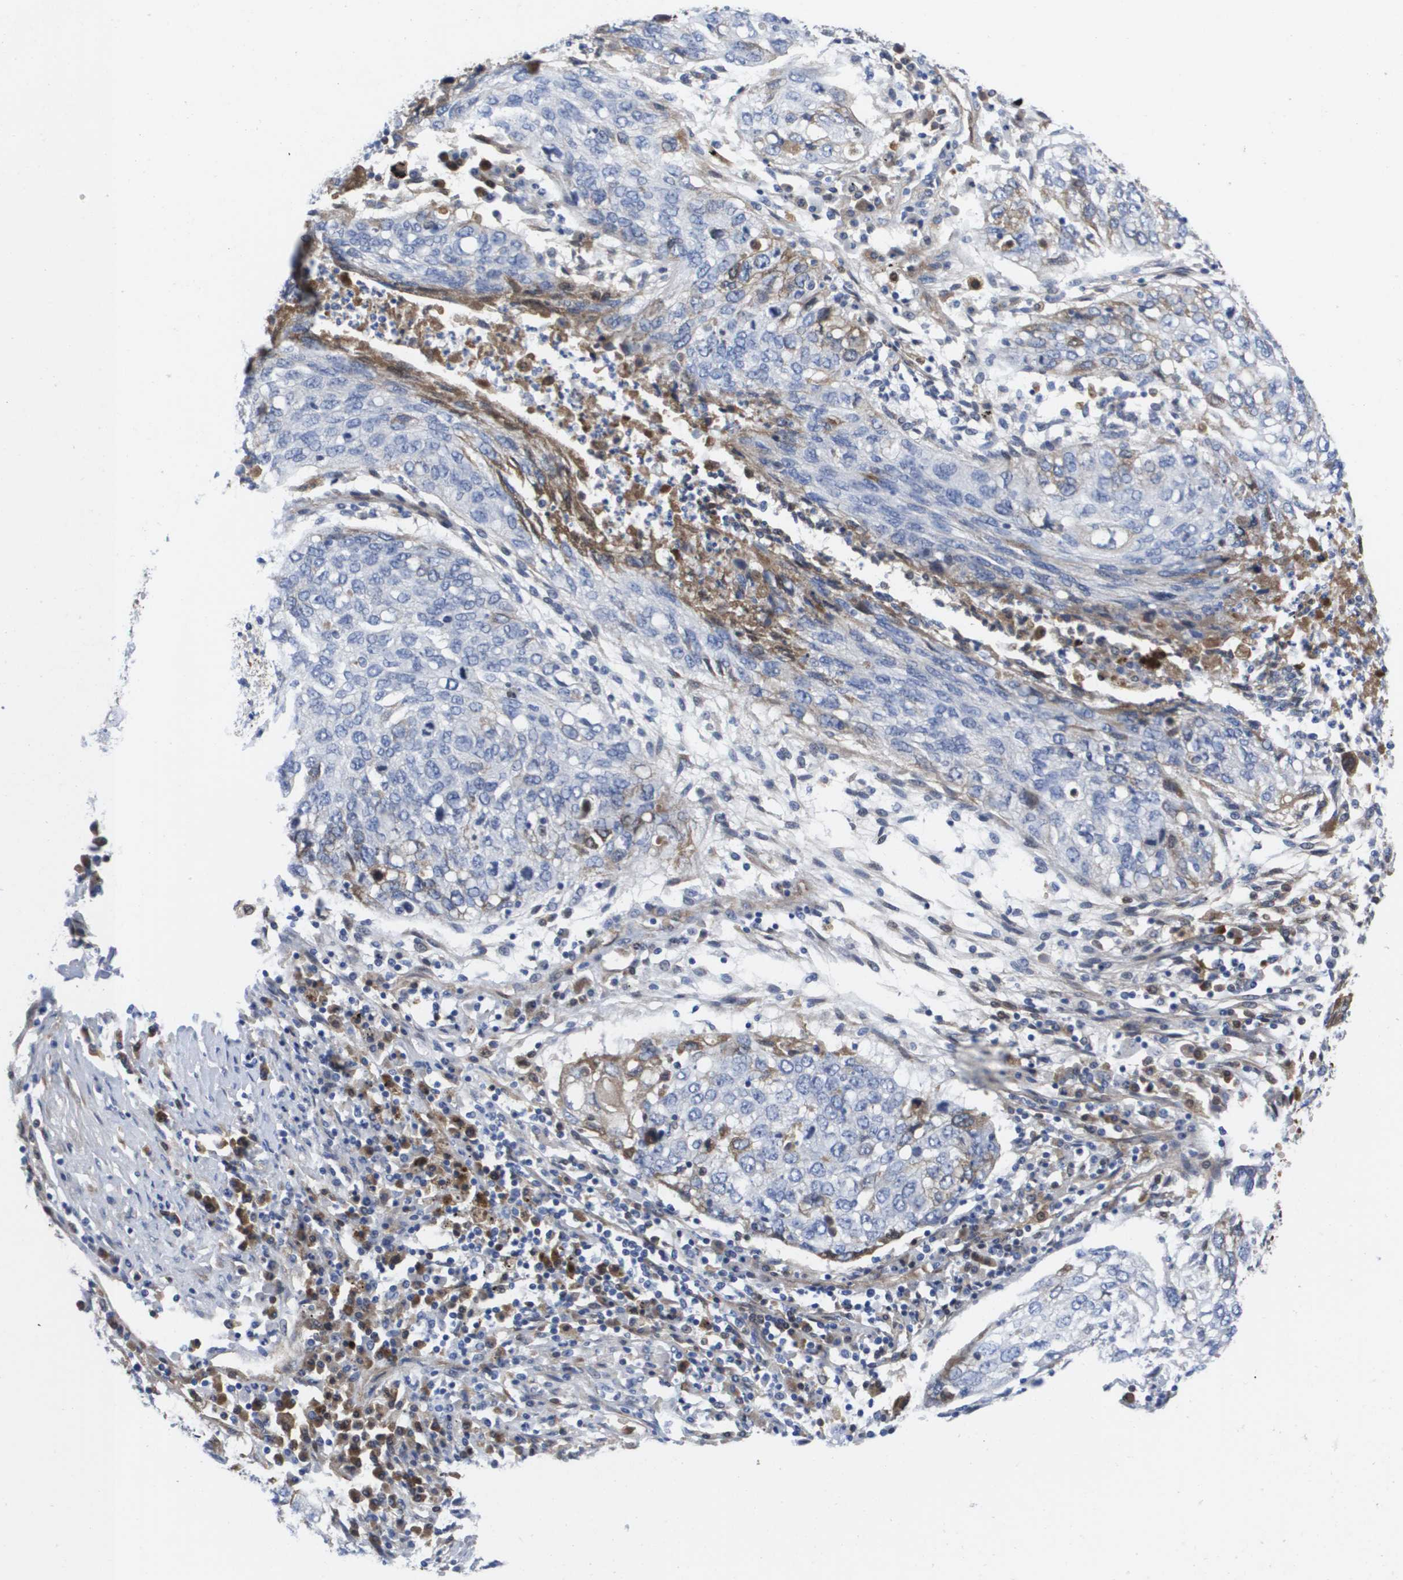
{"staining": {"intensity": "weak", "quantity": "<25%", "location": "cytoplasmic/membranous"}, "tissue": "lung cancer", "cell_type": "Tumor cells", "image_type": "cancer", "snomed": [{"axis": "morphology", "description": "Squamous cell carcinoma, NOS"}, {"axis": "topography", "description": "Lung"}], "caption": "Lung cancer was stained to show a protein in brown. There is no significant staining in tumor cells. (IHC, brightfield microscopy, high magnification).", "gene": "SERPINC1", "patient": {"sex": "female", "age": 63}}